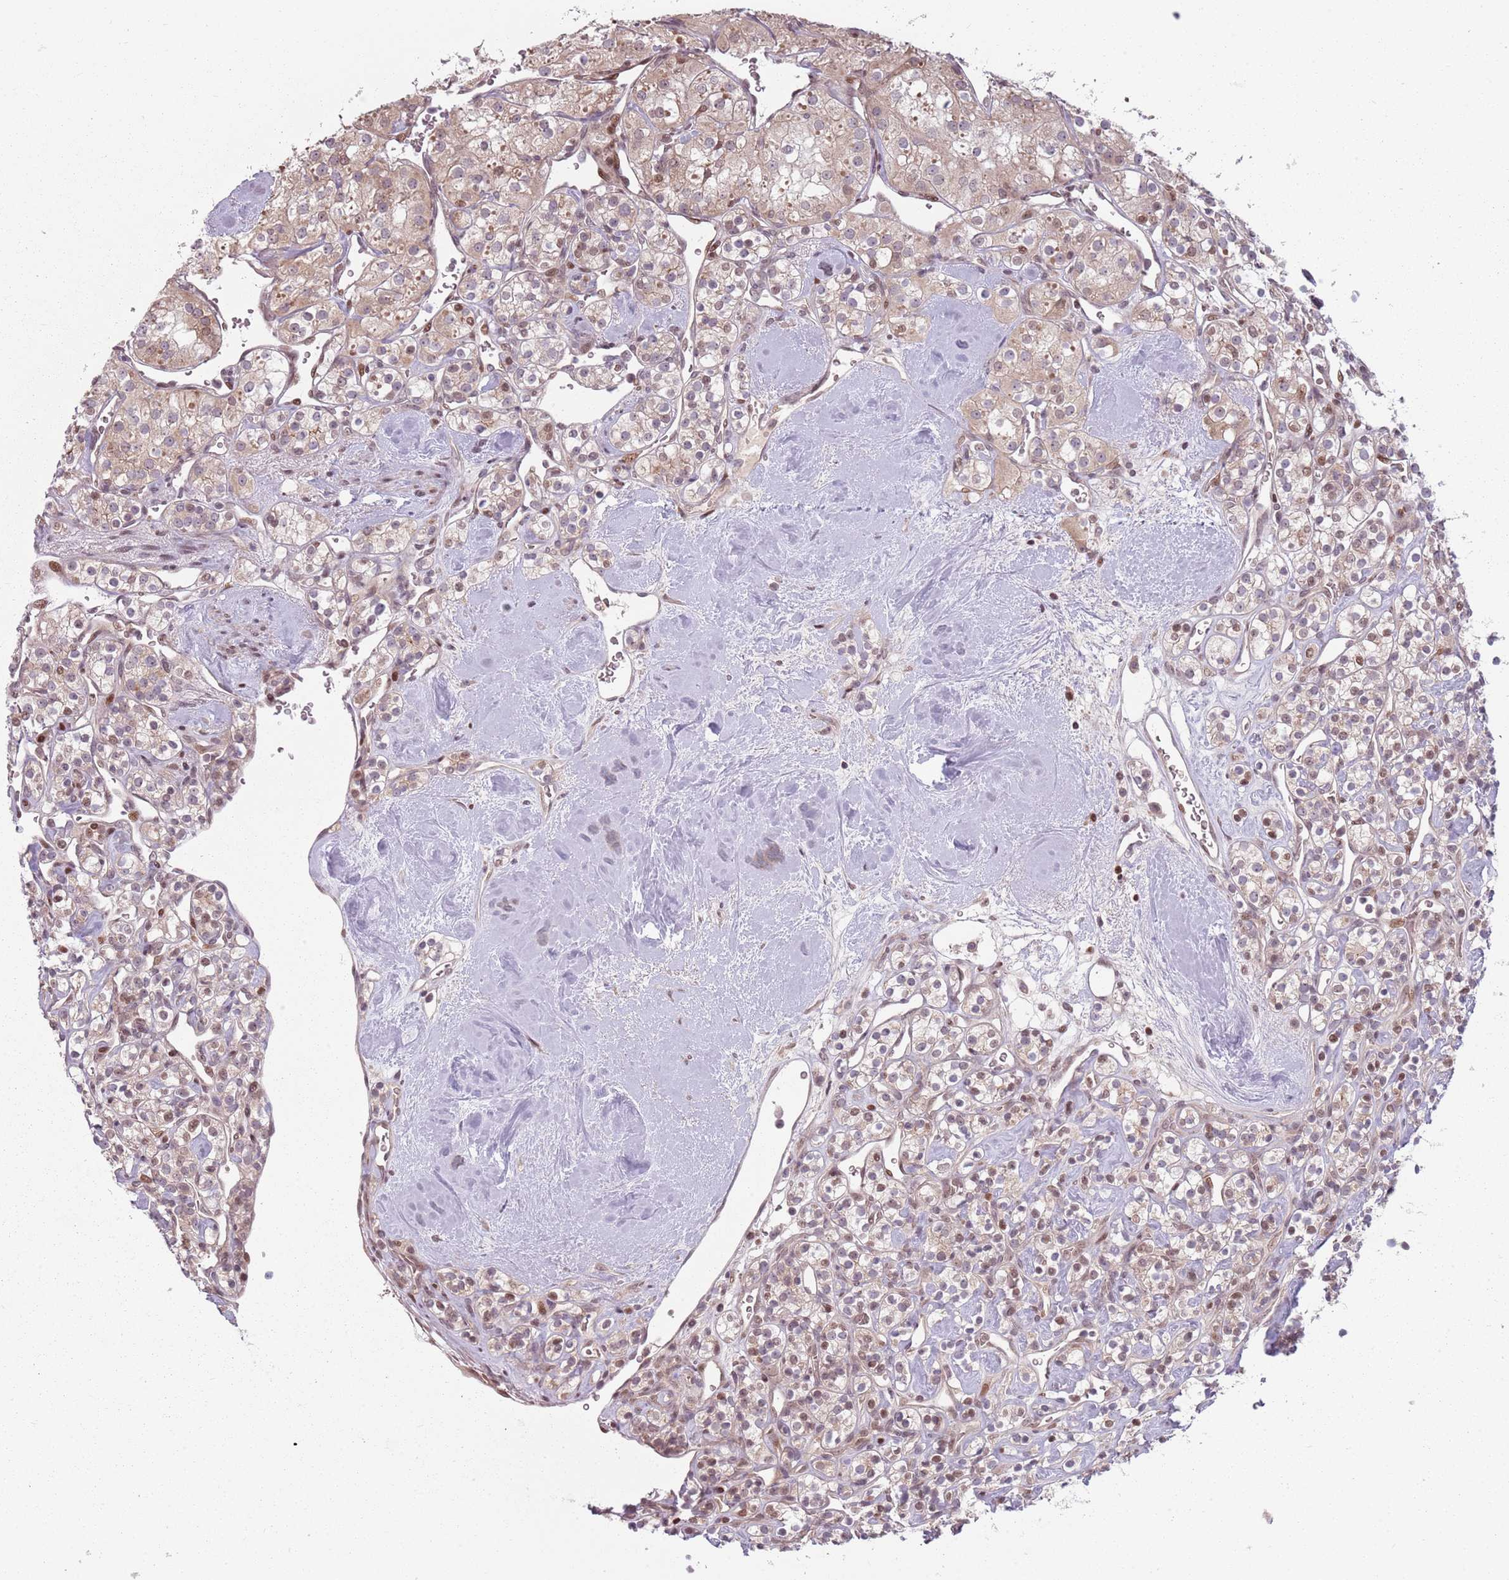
{"staining": {"intensity": "weak", "quantity": ">75%", "location": "cytoplasmic/membranous,nuclear"}, "tissue": "renal cancer", "cell_type": "Tumor cells", "image_type": "cancer", "snomed": [{"axis": "morphology", "description": "Adenocarcinoma, NOS"}, {"axis": "topography", "description": "Kidney"}], "caption": "Immunohistochemical staining of human renal cancer (adenocarcinoma) exhibits low levels of weak cytoplasmic/membranous and nuclear protein staining in about >75% of tumor cells.", "gene": "ADGRG1", "patient": {"sex": "male", "age": 77}}